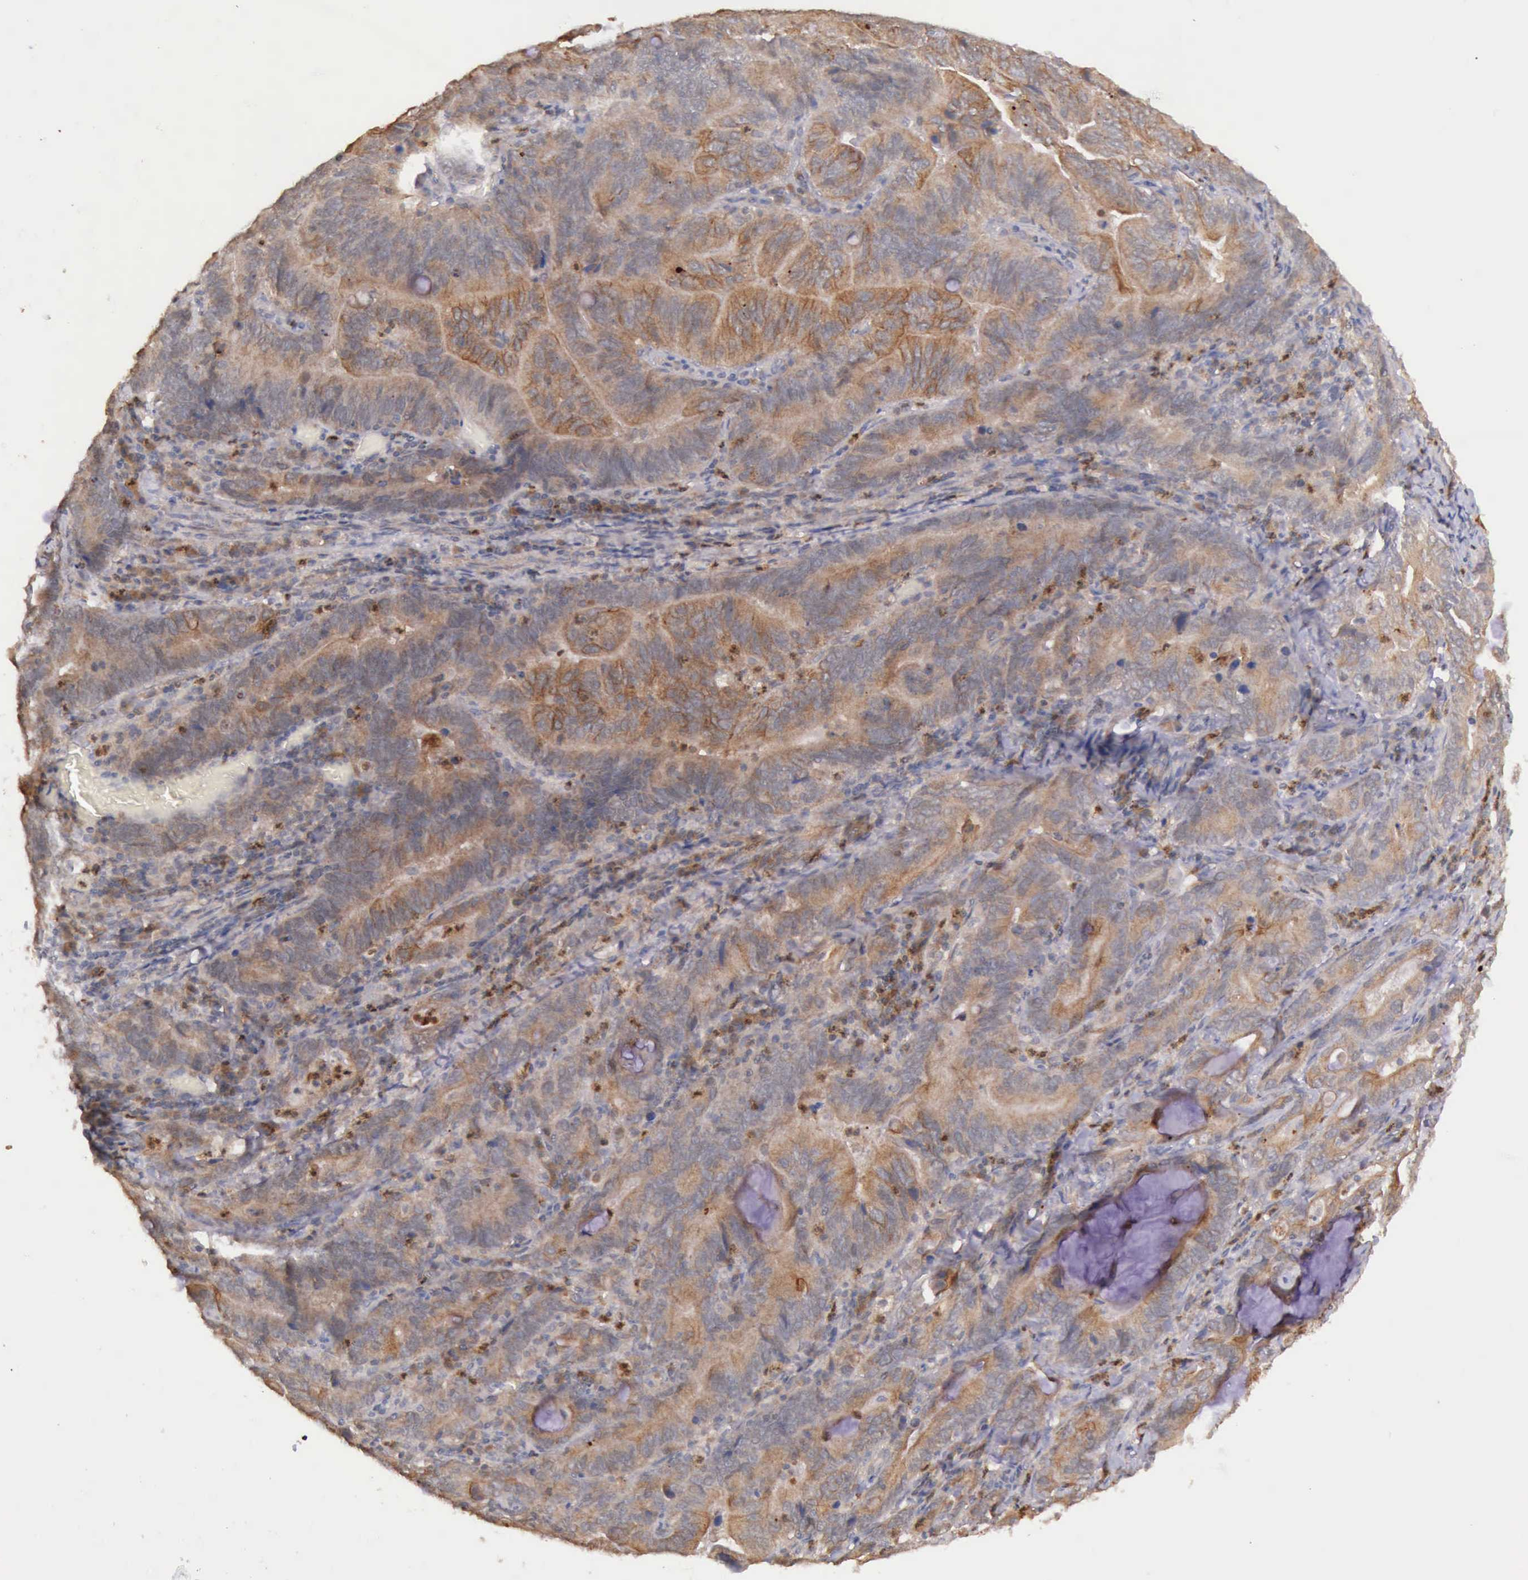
{"staining": {"intensity": "moderate", "quantity": "25%-75%", "location": "cytoplasmic/membranous"}, "tissue": "stomach cancer", "cell_type": "Tumor cells", "image_type": "cancer", "snomed": [{"axis": "morphology", "description": "Adenocarcinoma, NOS"}, {"axis": "topography", "description": "Stomach, upper"}], "caption": "Stomach cancer stained for a protein displays moderate cytoplasmic/membranous positivity in tumor cells. (Brightfield microscopy of DAB IHC at high magnification).", "gene": "PRICKLE3", "patient": {"sex": "male", "age": 63}}